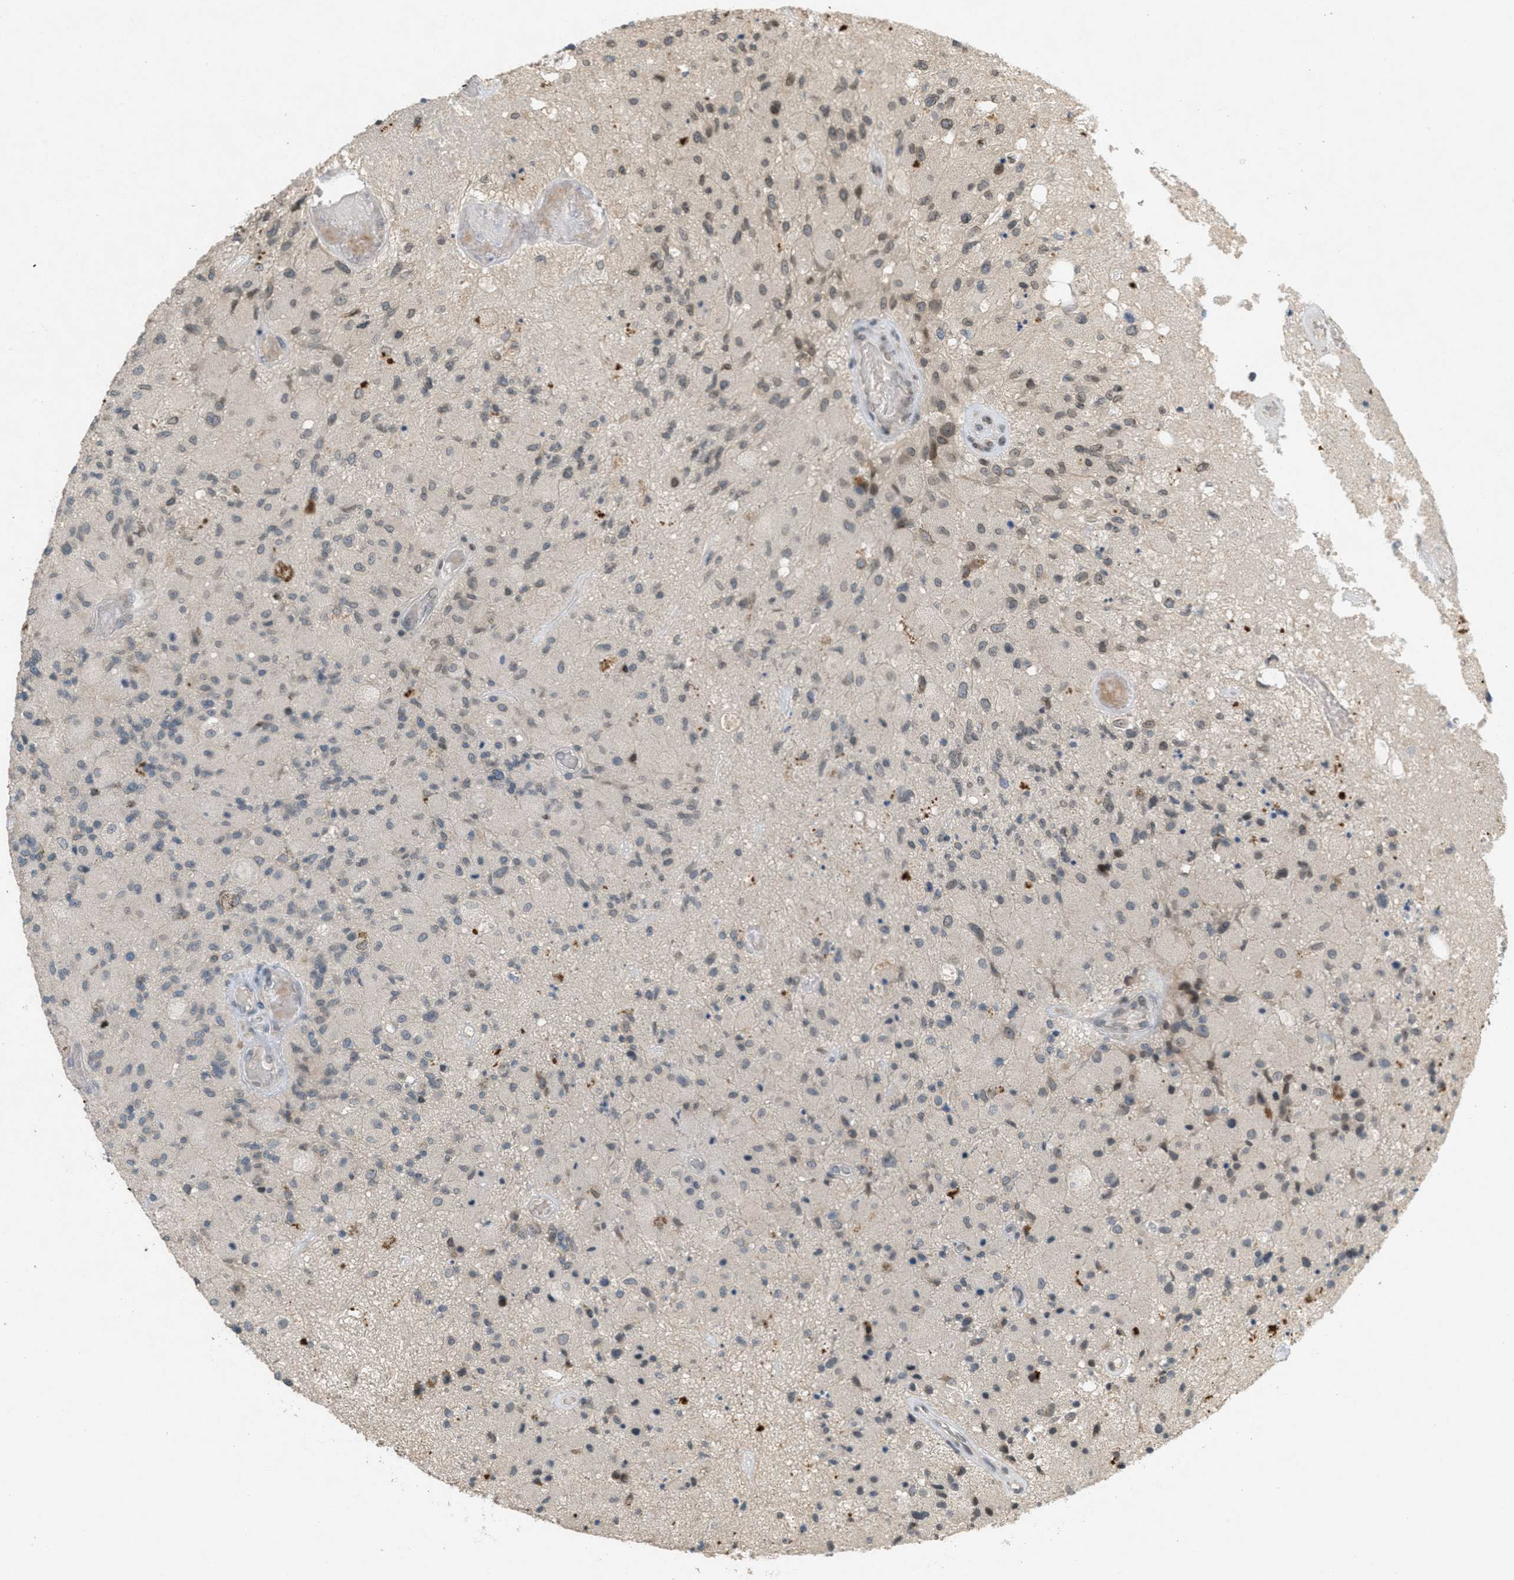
{"staining": {"intensity": "weak", "quantity": "<25%", "location": "nuclear"}, "tissue": "glioma", "cell_type": "Tumor cells", "image_type": "cancer", "snomed": [{"axis": "morphology", "description": "Normal tissue, NOS"}, {"axis": "morphology", "description": "Glioma, malignant, High grade"}, {"axis": "topography", "description": "Cerebral cortex"}], "caption": "The micrograph shows no staining of tumor cells in malignant high-grade glioma. (DAB IHC with hematoxylin counter stain).", "gene": "ABHD6", "patient": {"sex": "male", "age": 77}}